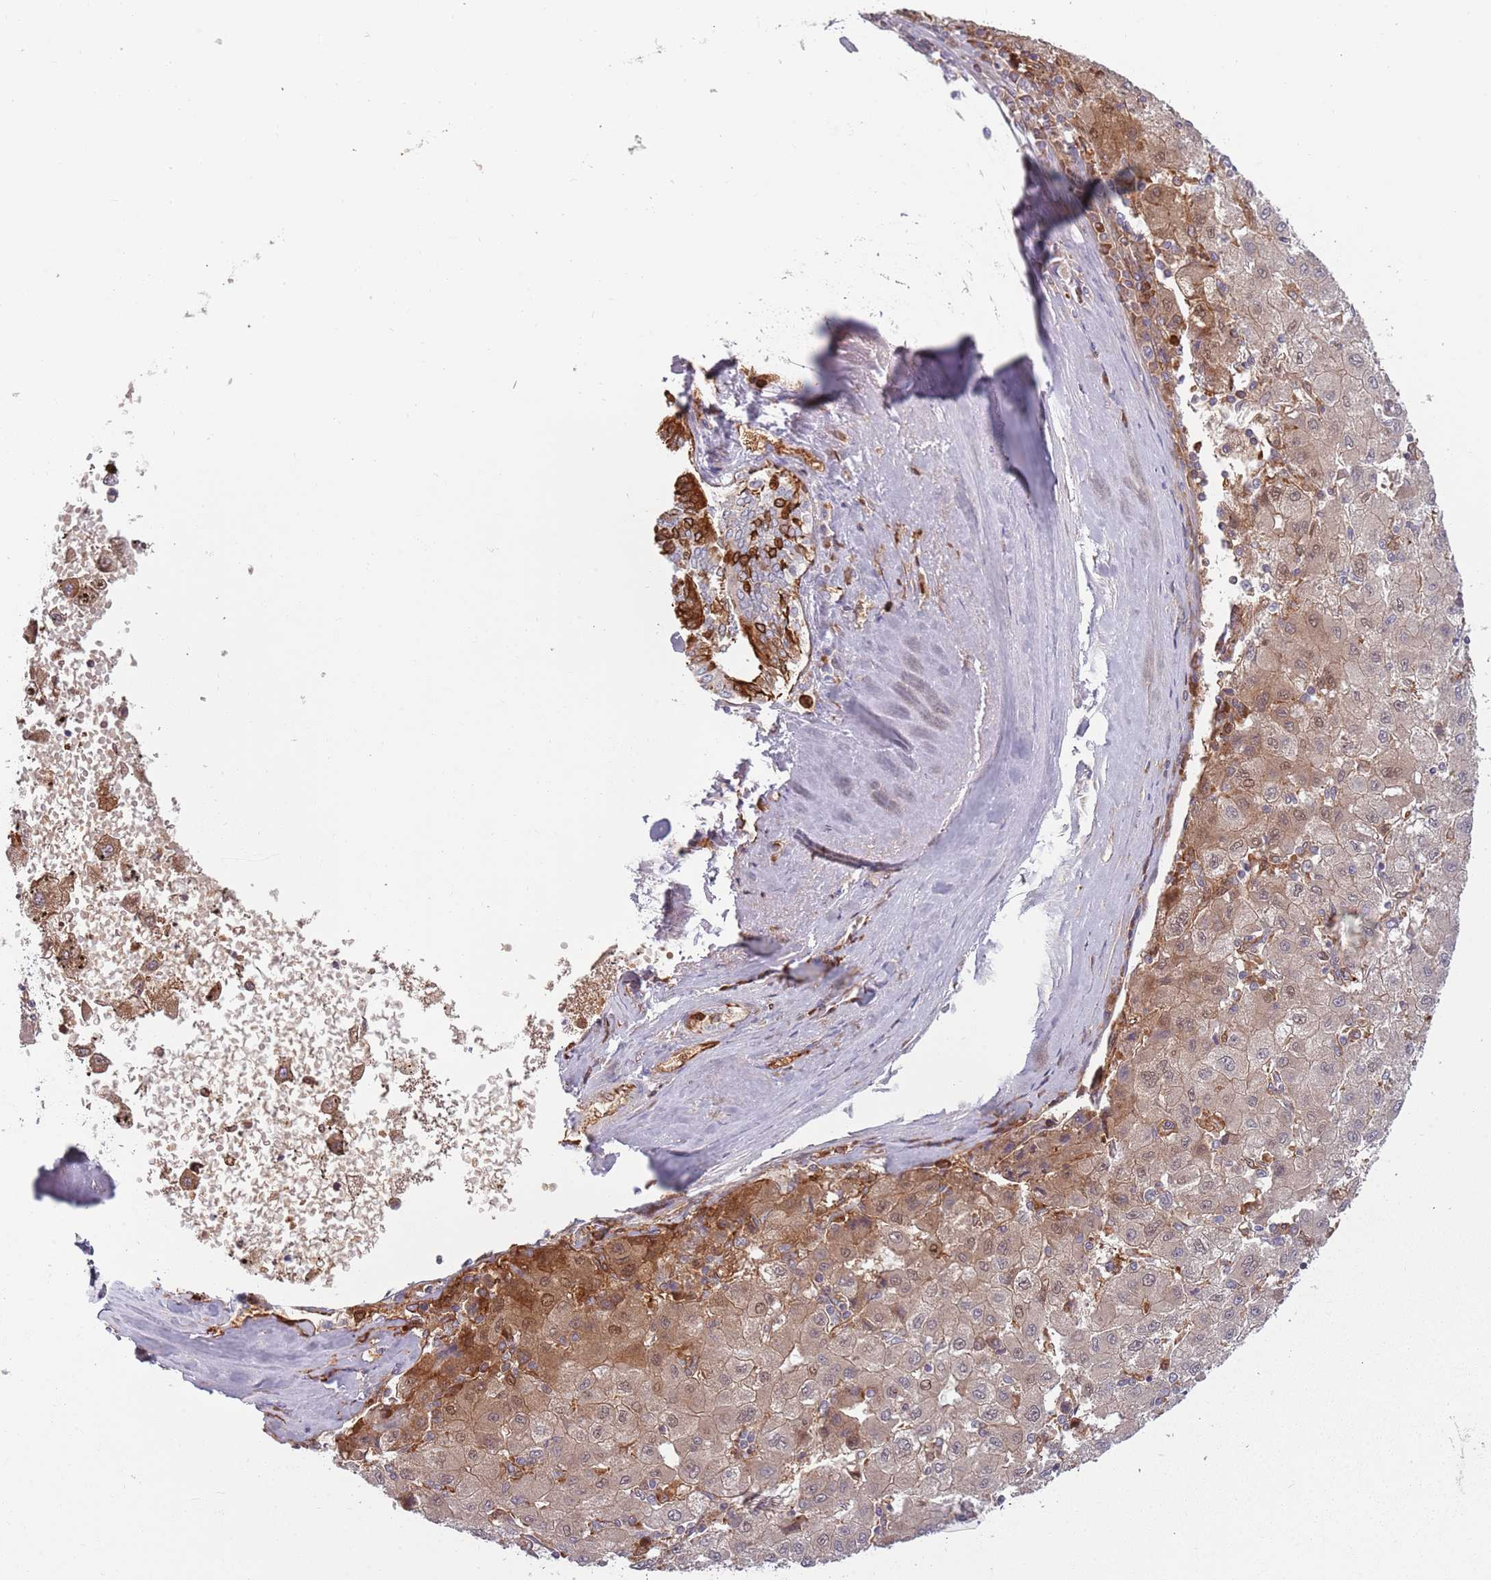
{"staining": {"intensity": "moderate", "quantity": "<25%", "location": "cytoplasmic/membranous,nuclear"}, "tissue": "liver cancer", "cell_type": "Tumor cells", "image_type": "cancer", "snomed": [{"axis": "morphology", "description": "Carcinoma, Hepatocellular, NOS"}, {"axis": "topography", "description": "Liver"}], "caption": "Brown immunohistochemical staining in human liver hepatocellular carcinoma shows moderate cytoplasmic/membranous and nuclear staining in about <25% of tumor cells.", "gene": "NADK", "patient": {"sex": "male", "age": 72}}